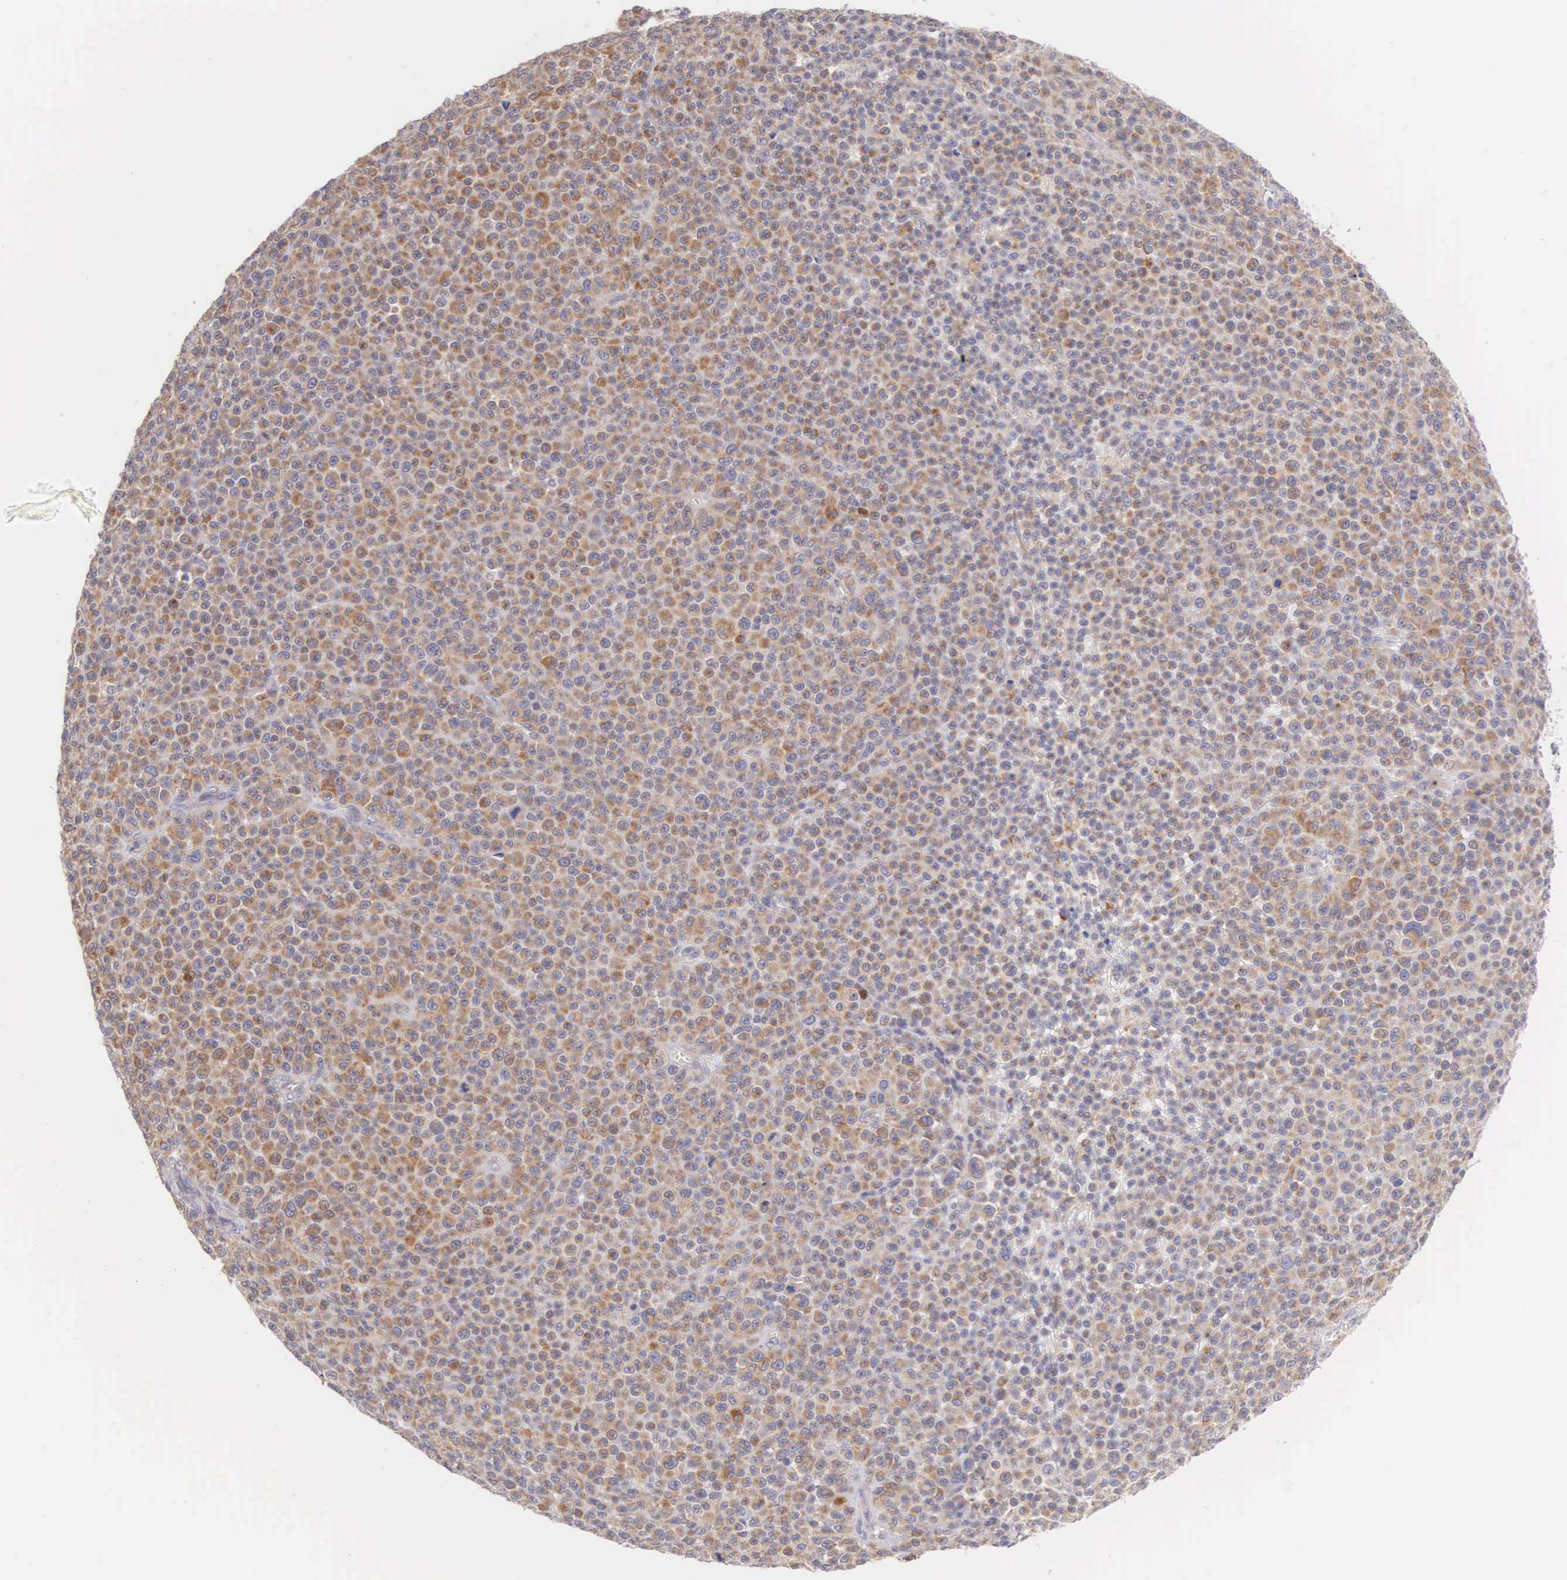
{"staining": {"intensity": "moderate", "quantity": ">75%", "location": "cytoplasmic/membranous"}, "tissue": "melanoma", "cell_type": "Tumor cells", "image_type": "cancer", "snomed": [{"axis": "morphology", "description": "Malignant melanoma, Metastatic site"}, {"axis": "topography", "description": "Skin"}], "caption": "A brown stain highlights moderate cytoplasmic/membranous staining of a protein in melanoma tumor cells.", "gene": "NSDHL", "patient": {"sex": "male", "age": 32}}